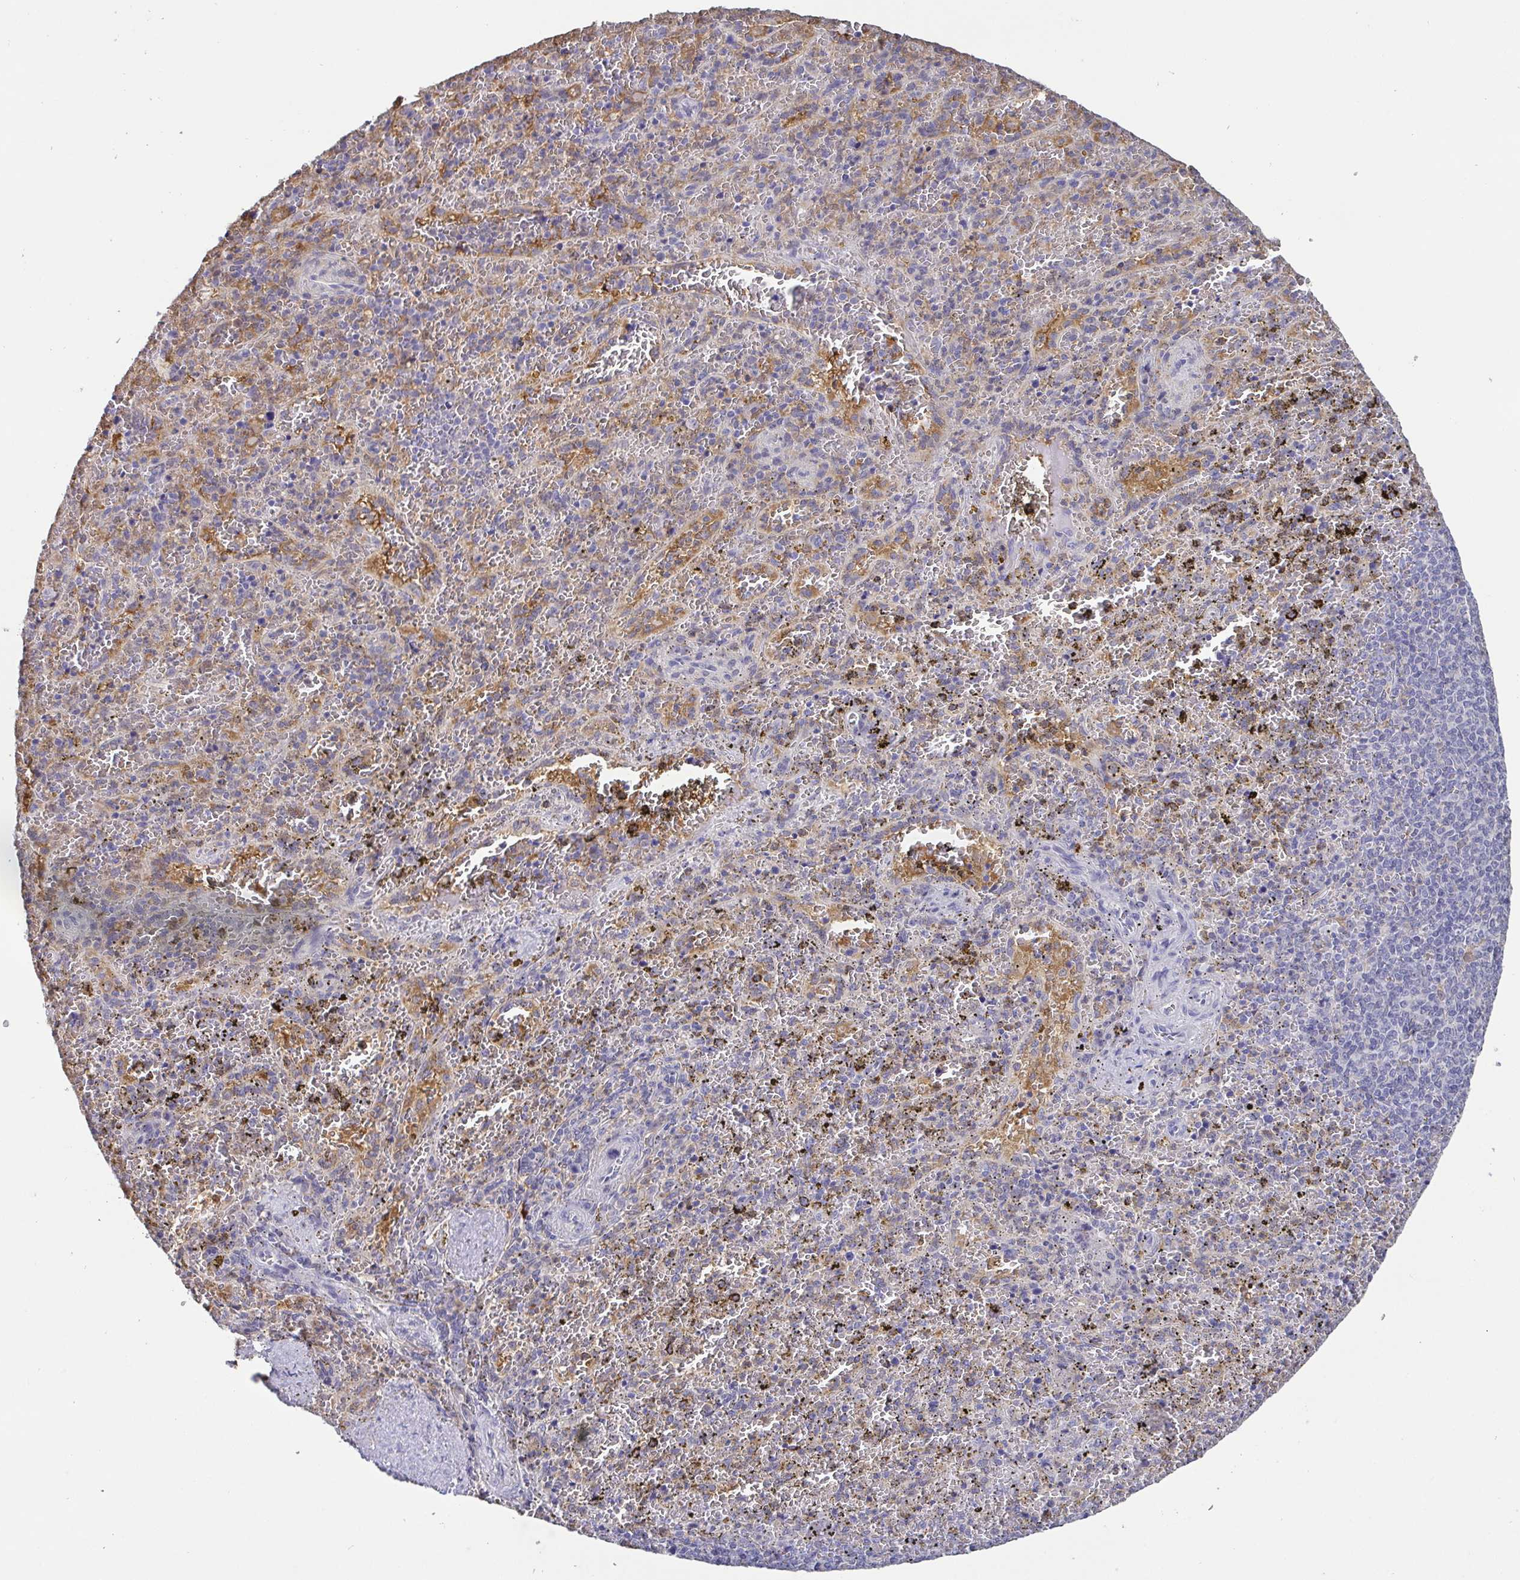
{"staining": {"intensity": "negative", "quantity": "none", "location": "none"}, "tissue": "spleen", "cell_type": "Cells in red pulp", "image_type": "normal", "snomed": [{"axis": "morphology", "description": "Normal tissue, NOS"}, {"axis": "topography", "description": "Spleen"}], "caption": "Immunohistochemistry (IHC) of normal spleen reveals no staining in cells in red pulp.", "gene": "IDH1", "patient": {"sex": "female", "age": 50}}